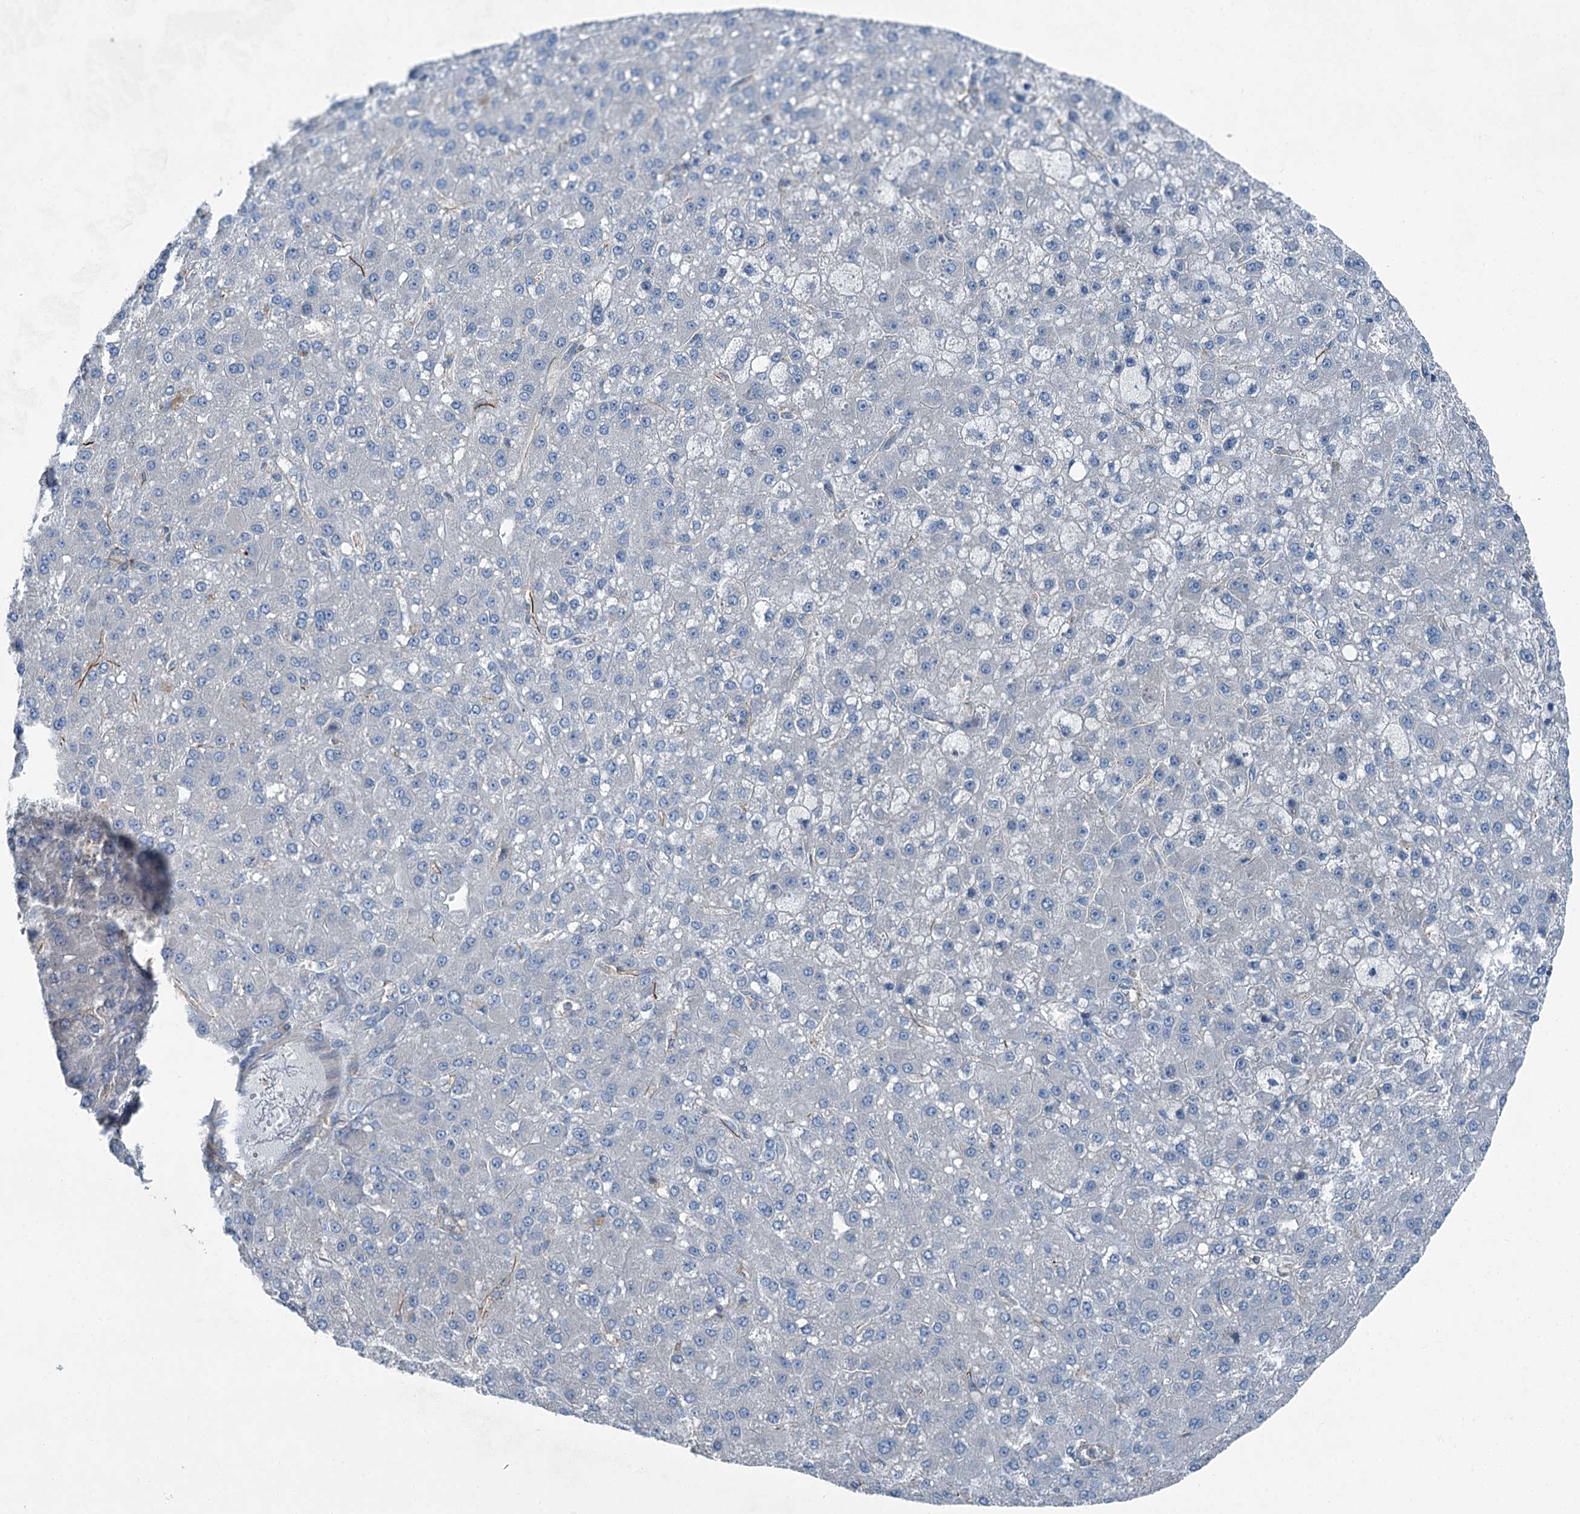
{"staining": {"intensity": "negative", "quantity": "none", "location": "none"}, "tissue": "liver cancer", "cell_type": "Tumor cells", "image_type": "cancer", "snomed": [{"axis": "morphology", "description": "Carcinoma, Hepatocellular, NOS"}, {"axis": "topography", "description": "Liver"}], "caption": "Immunohistochemistry (IHC) of hepatocellular carcinoma (liver) demonstrates no staining in tumor cells. (DAB (3,3'-diaminobenzidine) IHC visualized using brightfield microscopy, high magnification).", "gene": "AXL", "patient": {"sex": "male", "age": 67}}